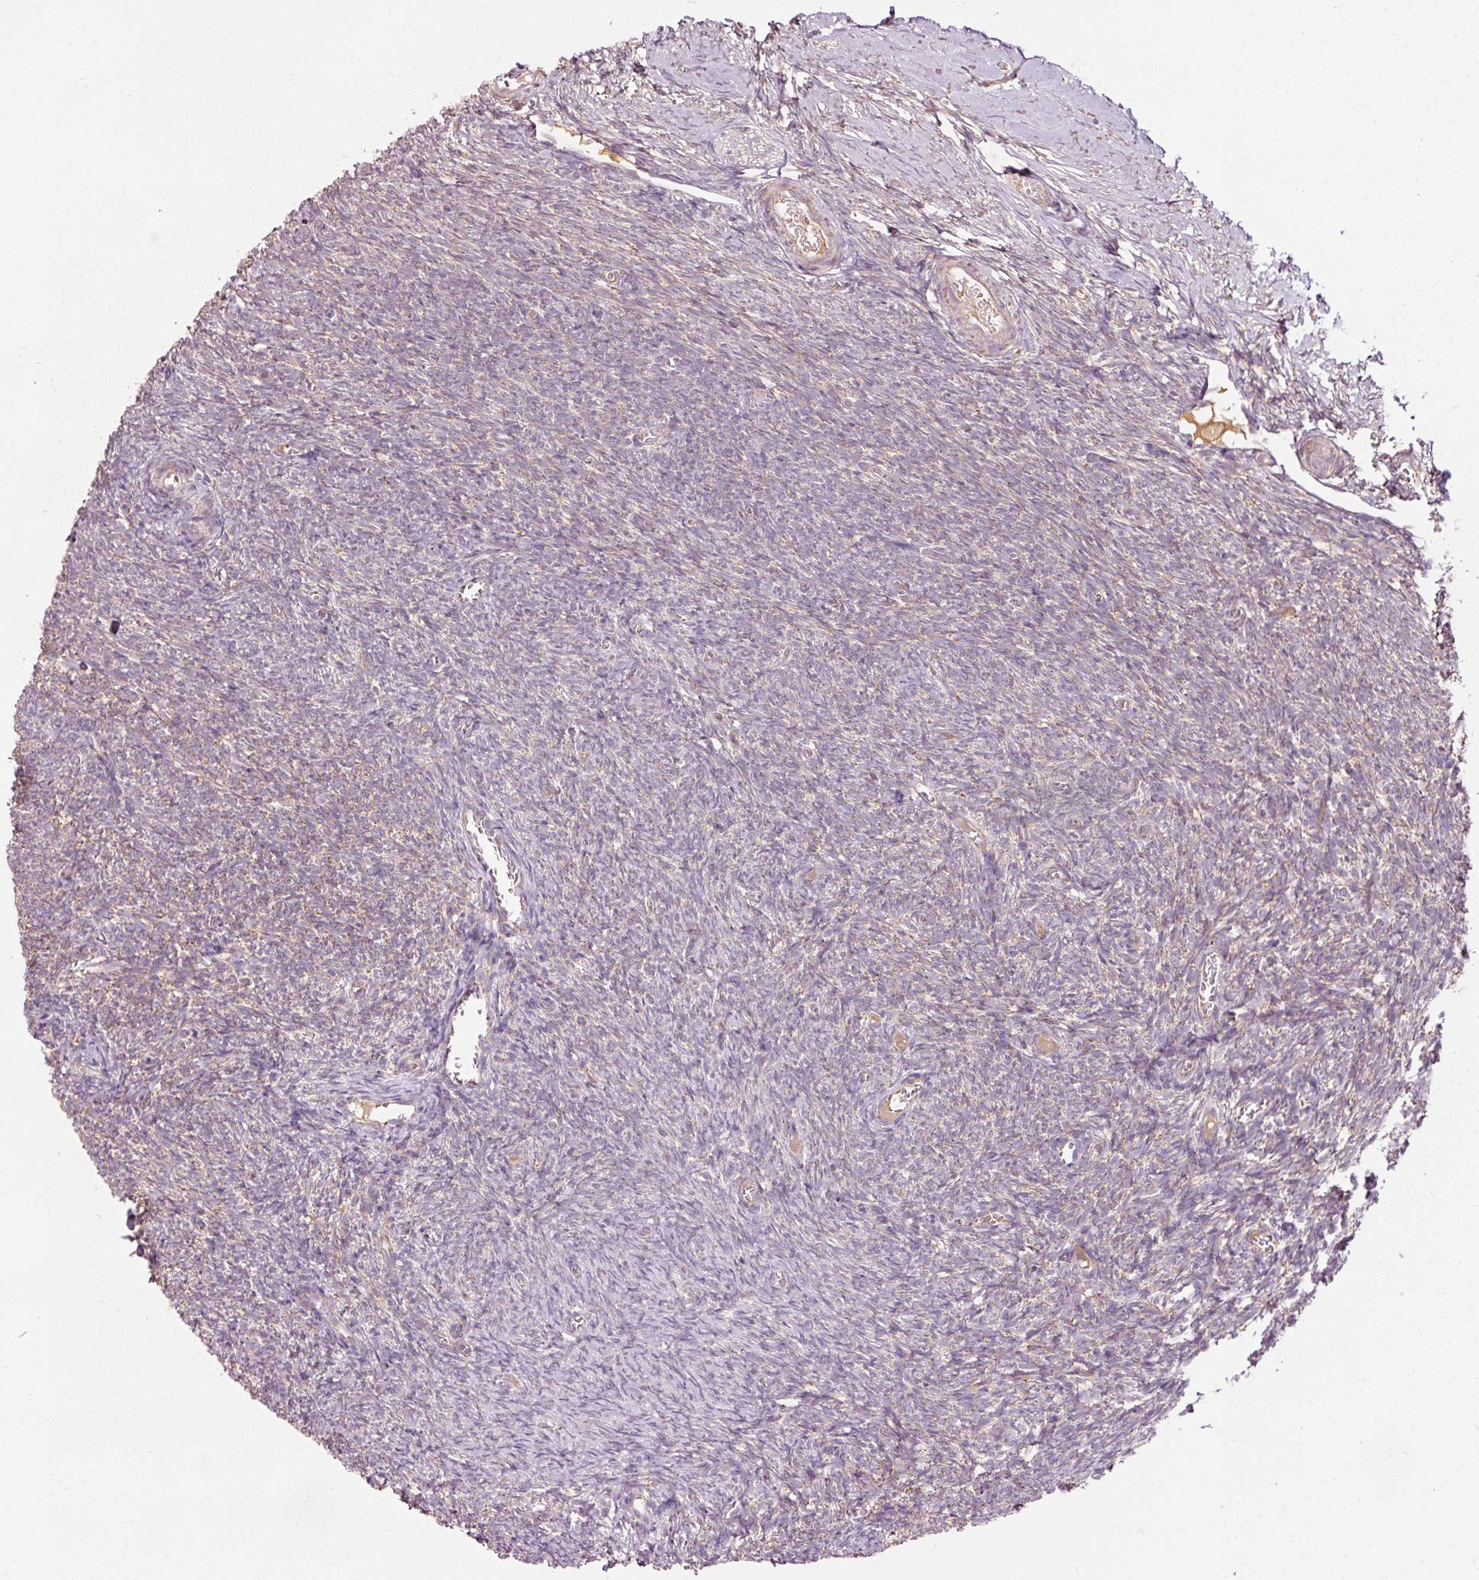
{"staining": {"intensity": "moderate", "quantity": ">75%", "location": "cytoplasmic/membranous"}, "tissue": "ovary", "cell_type": "Follicle cells", "image_type": "normal", "snomed": [{"axis": "morphology", "description": "Normal tissue, NOS"}, {"axis": "topography", "description": "Ovary"}], "caption": "About >75% of follicle cells in benign ovary exhibit moderate cytoplasmic/membranous protein expression as visualized by brown immunohistochemical staining.", "gene": "NDUFB4", "patient": {"sex": "female", "age": 39}}